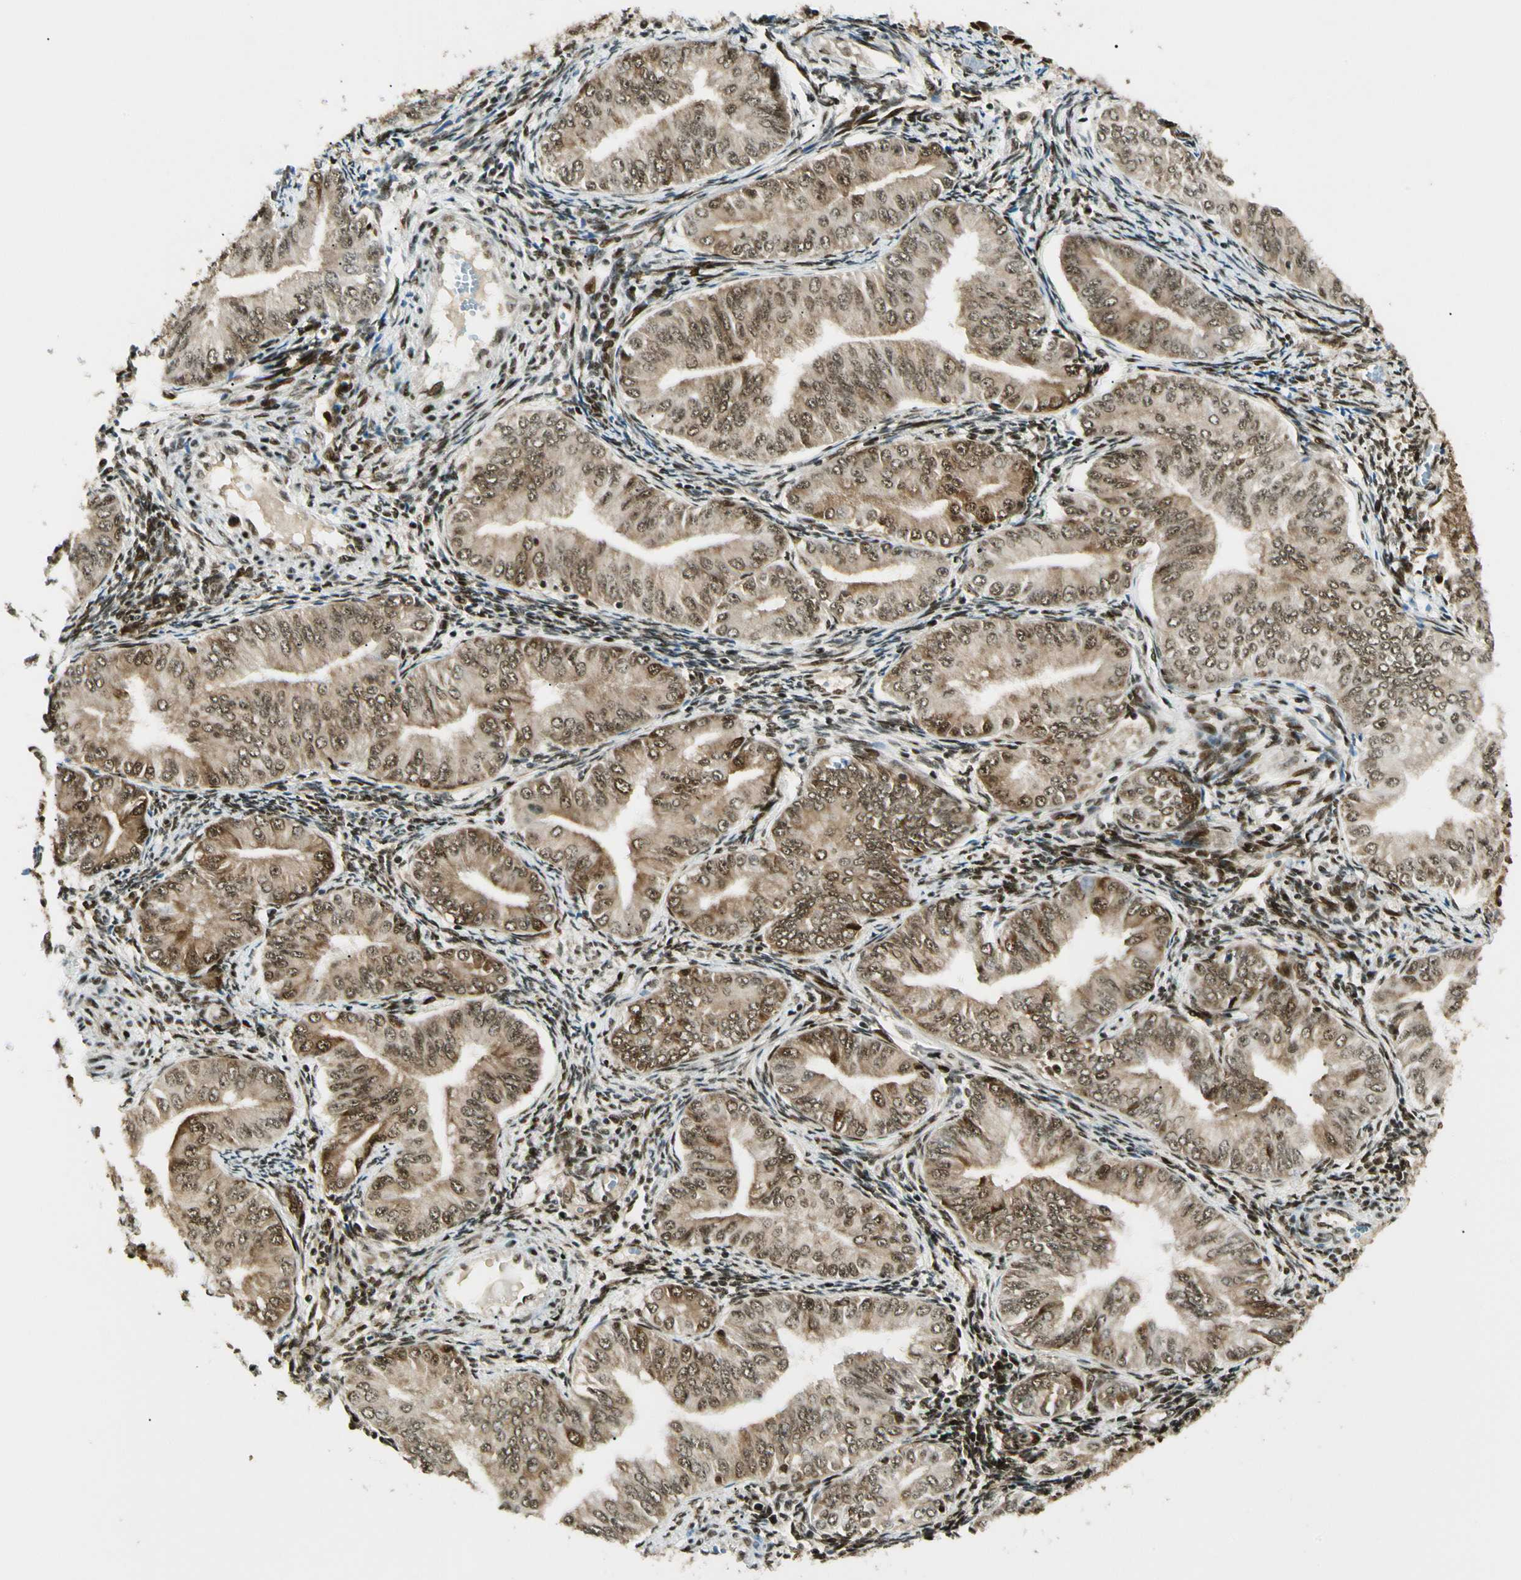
{"staining": {"intensity": "moderate", "quantity": ">75%", "location": "cytoplasmic/membranous,nuclear"}, "tissue": "endometrial cancer", "cell_type": "Tumor cells", "image_type": "cancer", "snomed": [{"axis": "morphology", "description": "Normal tissue, NOS"}, {"axis": "morphology", "description": "Adenocarcinoma, NOS"}, {"axis": "topography", "description": "Endometrium"}], "caption": "Immunohistochemistry (IHC) photomicrograph of adenocarcinoma (endometrial) stained for a protein (brown), which exhibits medium levels of moderate cytoplasmic/membranous and nuclear staining in approximately >75% of tumor cells.", "gene": "FUS", "patient": {"sex": "female", "age": 53}}